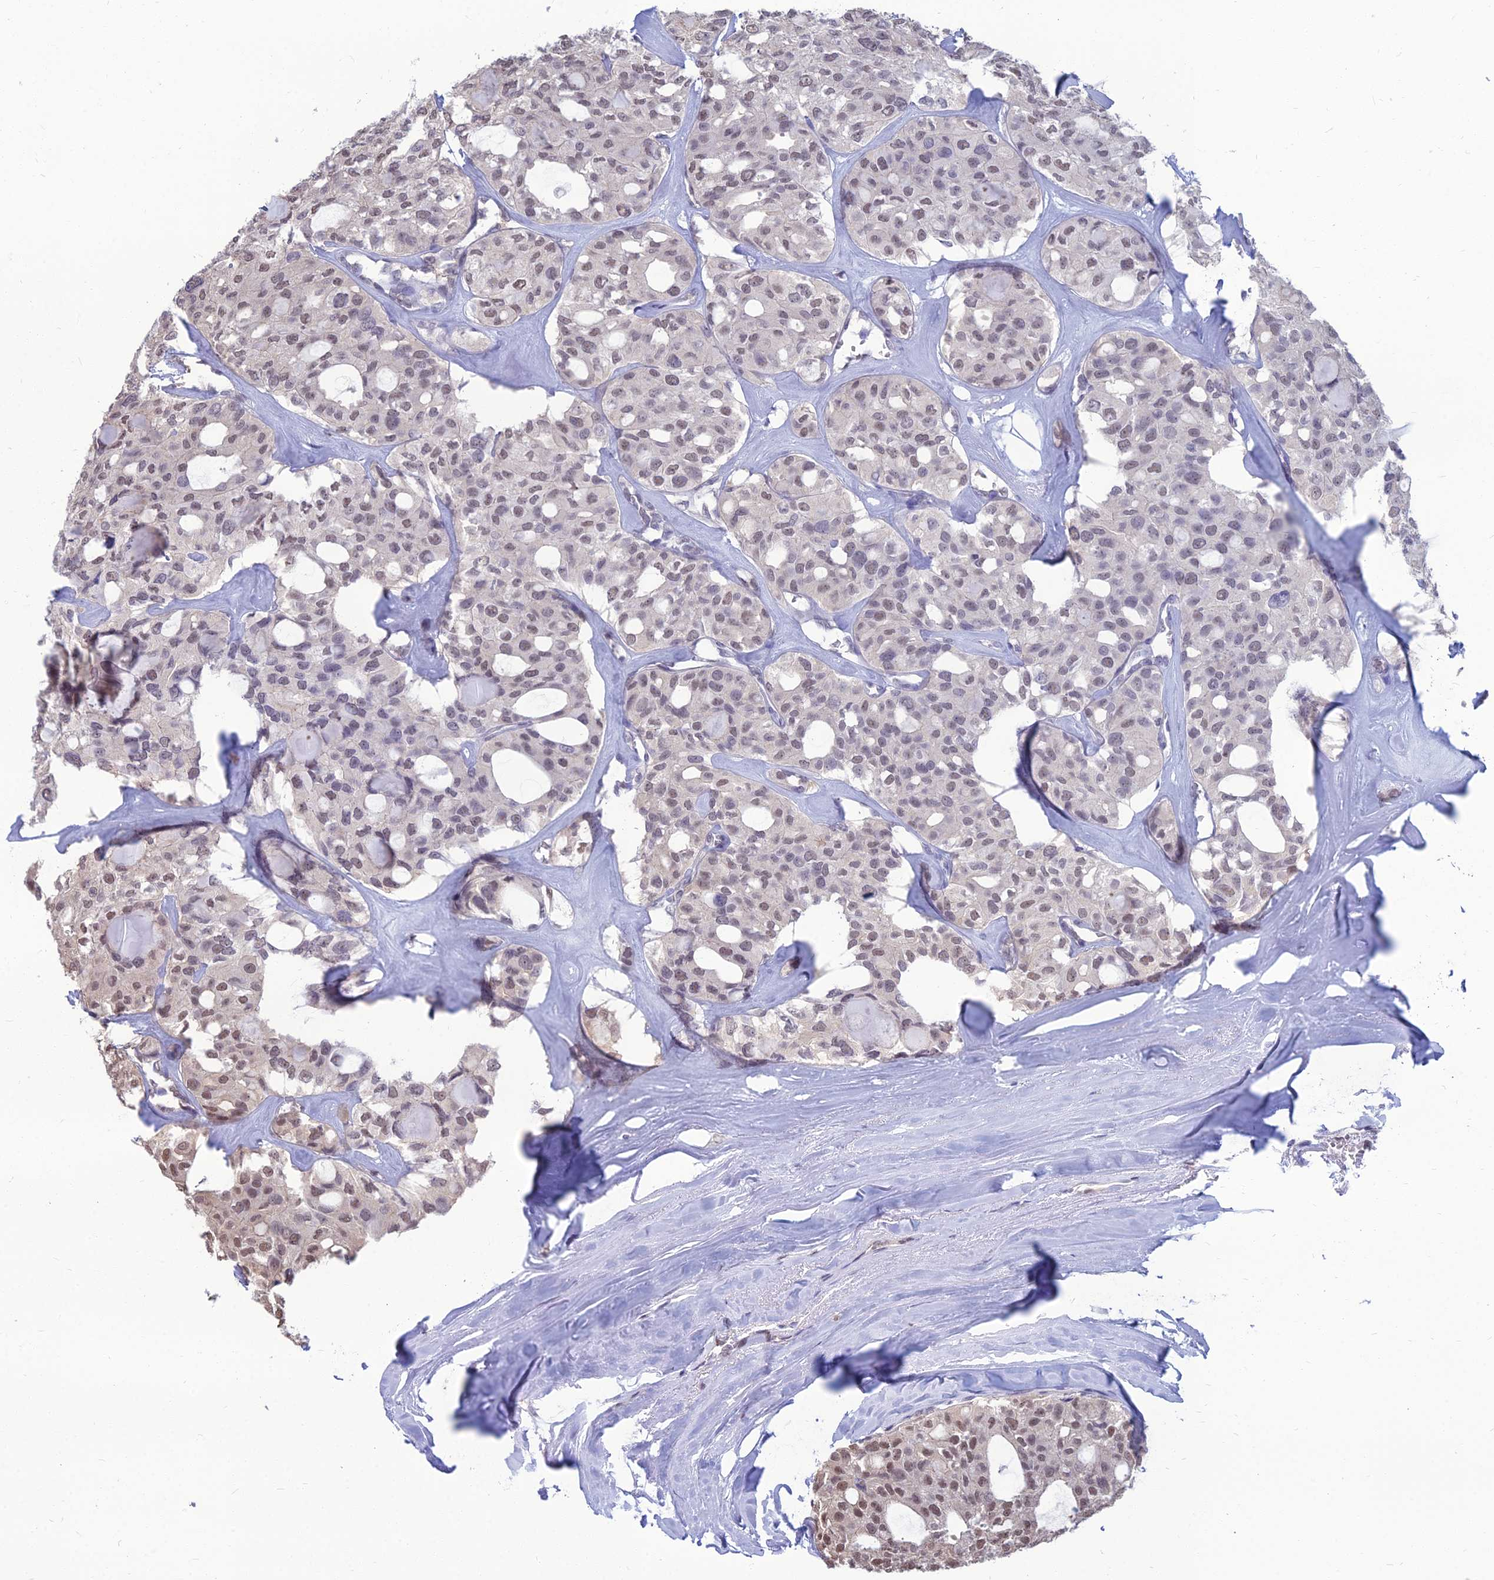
{"staining": {"intensity": "weak", "quantity": "25%-75%", "location": "nuclear"}, "tissue": "thyroid cancer", "cell_type": "Tumor cells", "image_type": "cancer", "snomed": [{"axis": "morphology", "description": "Follicular adenoma carcinoma, NOS"}, {"axis": "topography", "description": "Thyroid gland"}], "caption": "A high-resolution photomicrograph shows IHC staining of thyroid cancer, which shows weak nuclear positivity in approximately 25%-75% of tumor cells.", "gene": "SRSF7", "patient": {"sex": "male", "age": 75}}